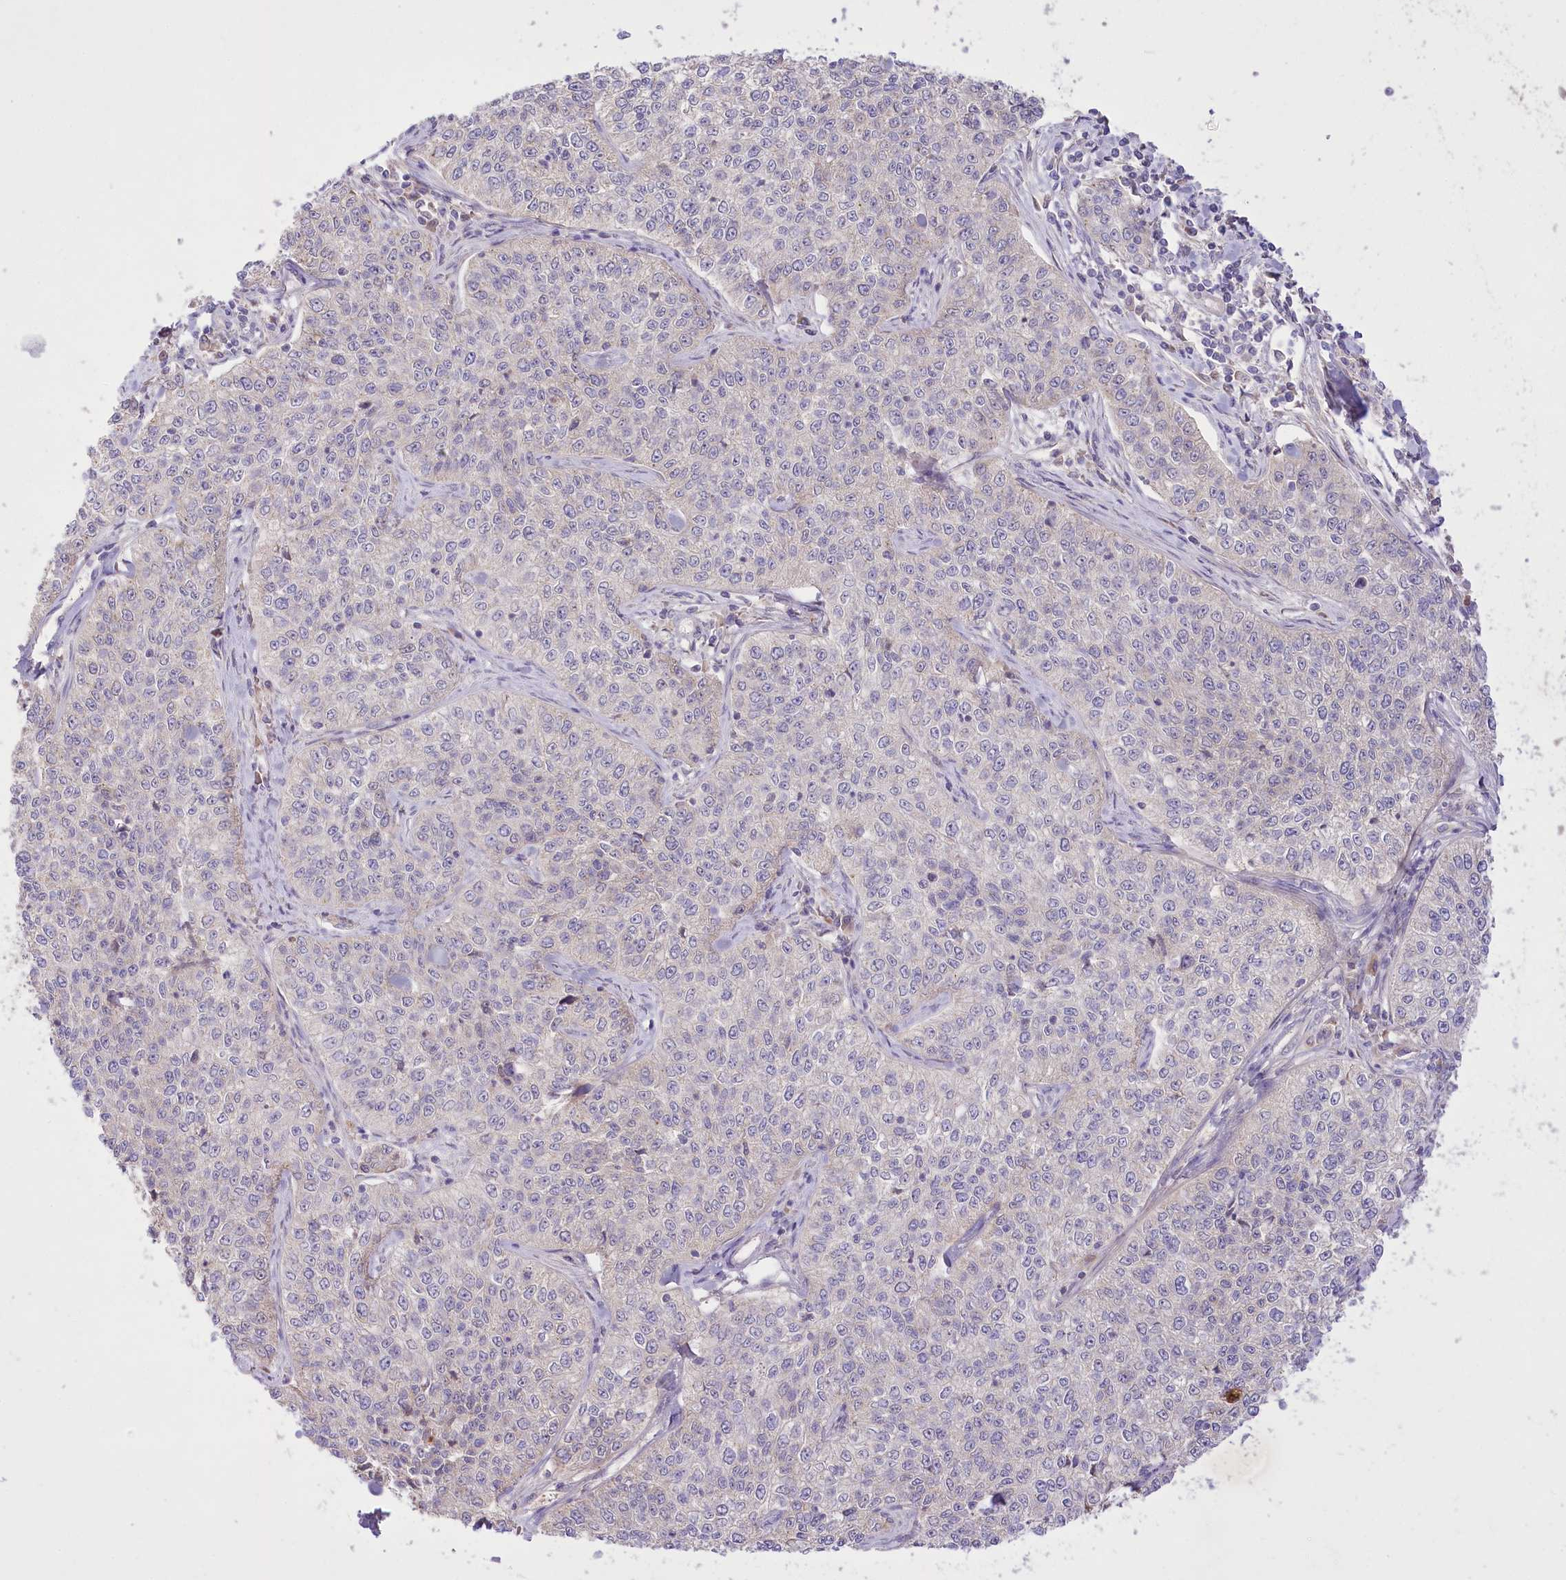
{"staining": {"intensity": "negative", "quantity": "none", "location": "none"}, "tissue": "cervical cancer", "cell_type": "Tumor cells", "image_type": "cancer", "snomed": [{"axis": "morphology", "description": "Squamous cell carcinoma, NOS"}, {"axis": "topography", "description": "Cervix"}], "caption": "Immunohistochemistry of cervical cancer reveals no expression in tumor cells.", "gene": "PBLD", "patient": {"sex": "female", "age": 35}}